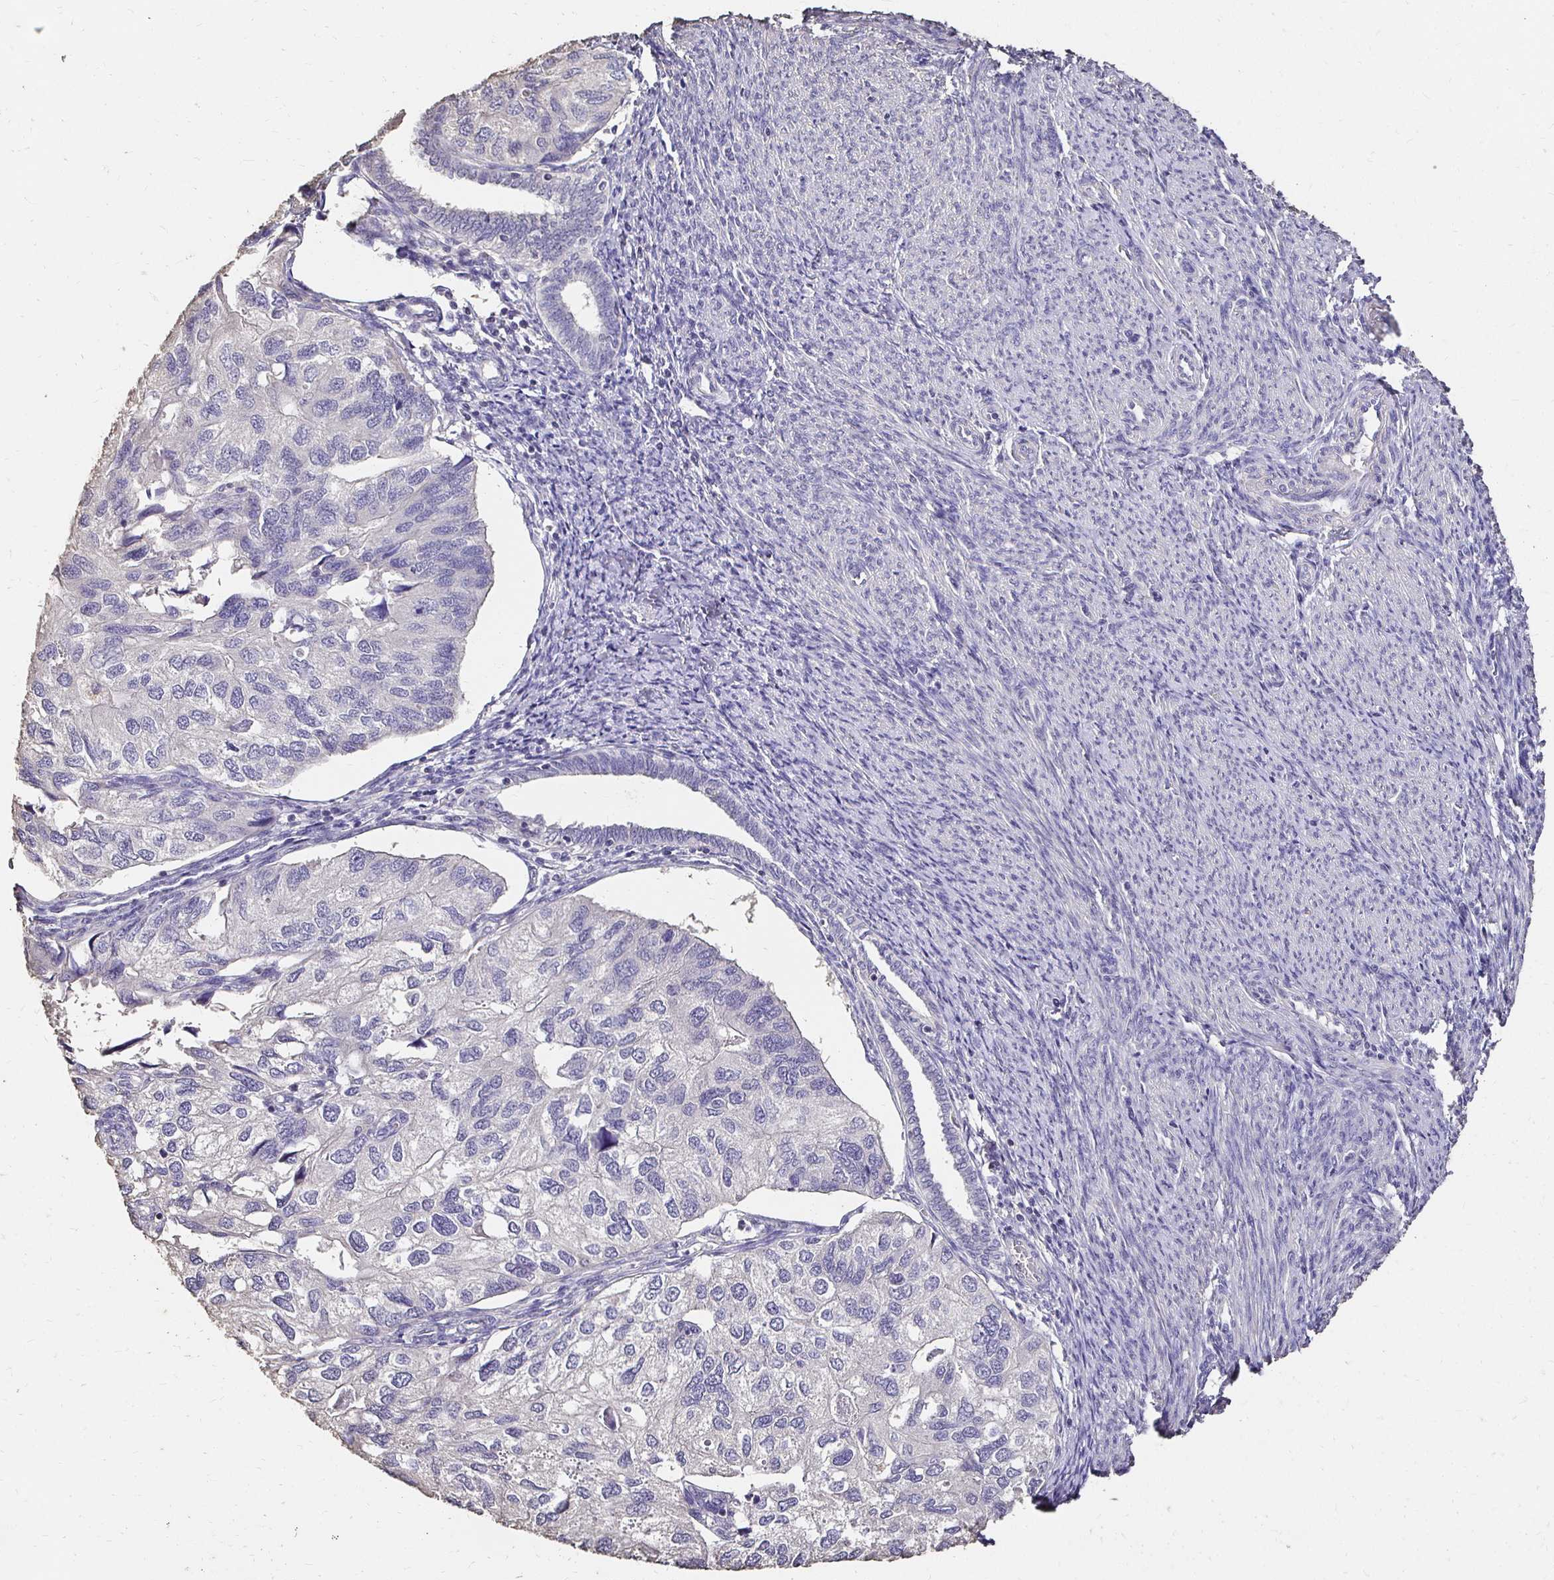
{"staining": {"intensity": "negative", "quantity": "none", "location": "none"}, "tissue": "endometrial cancer", "cell_type": "Tumor cells", "image_type": "cancer", "snomed": [{"axis": "morphology", "description": "Carcinoma, NOS"}, {"axis": "topography", "description": "Uterus"}], "caption": "Micrograph shows no significant protein staining in tumor cells of endometrial cancer. (Brightfield microscopy of DAB (3,3'-diaminobenzidine) immunohistochemistry at high magnification).", "gene": "UGT1A6", "patient": {"sex": "female", "age": 76}}